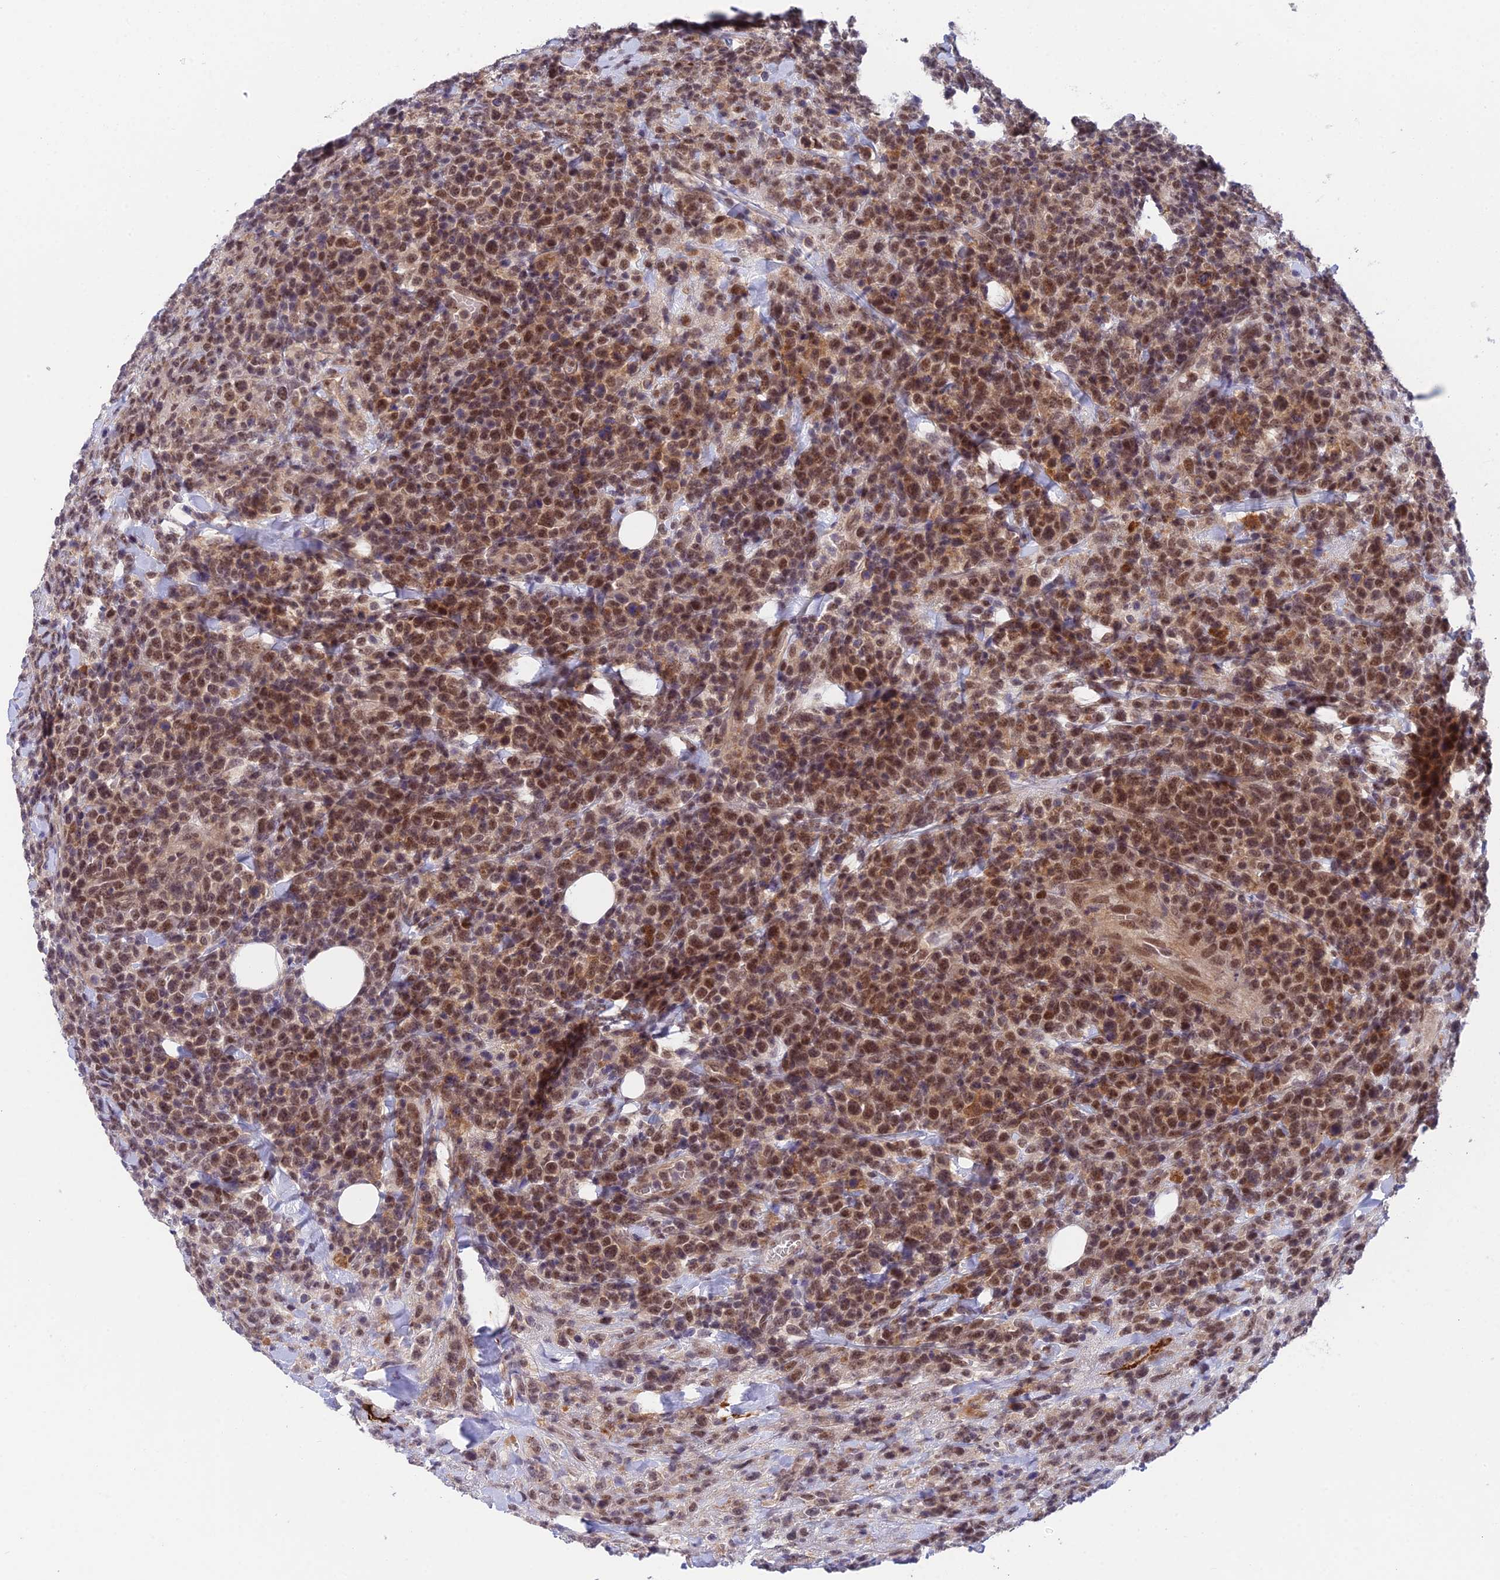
{"staining": {"intensity": "moderate", "quantity": ">75%", "location": "nuclear"}, "tissue": "lymphoma", "cell_type": "Tumor cells", "image_type": "cancer", "snomed": [{"axis": "morphology", "description": "Malignant lymphoma, non-Hodgkin's type, High grade"}, {"axis": "topography", "description": "Colon"}], "caption": "This histopathology image exhibits lymphoma stained with immunohistochemistry (IHC) to label a protein in brown. The nuclear of tumor cells show moderate positivity for the protein. Nuclei are counter-stained blue.", "gene": "NSMCE1", "patient": {"sex": "female", "age": 53}}